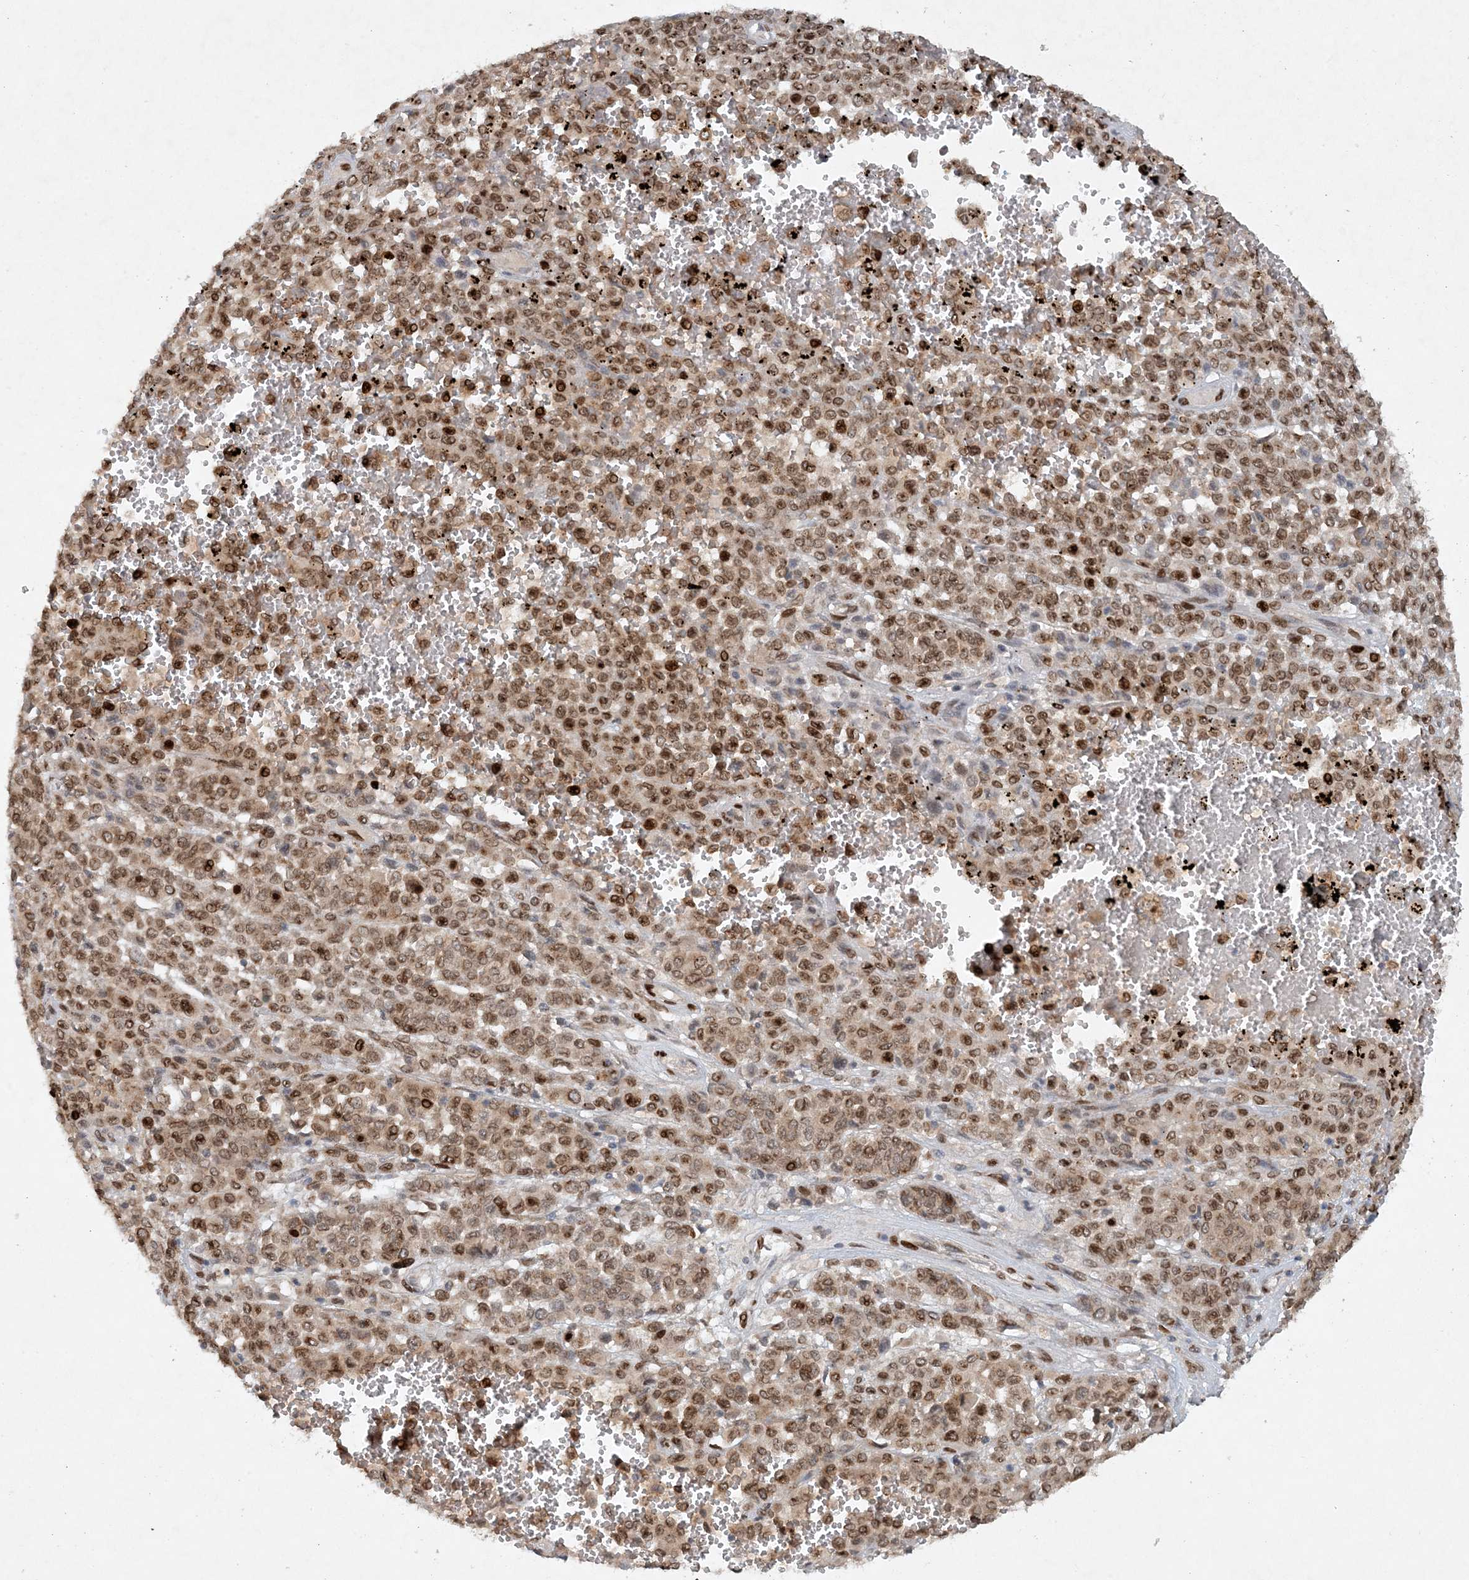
{"staining": {"intensity": "strong", "quantity": "25%-75%", "location": "cytoplasmic/membranous,nuclear"}, "tissue": "melanoma", "cell_type": "Tumor cells", "image_type": "cancer", "snomed": [{"axis": "morphology", "description": "Malignant melanoma, Metastatic site"}, {"axis": "topography", "description": "Pancreas"}], "caption": "This is a photomicrograph of IHC staining of melanoma, which shows strong positivity in the cytoplasmic/membranous and nuclear of tumor cells.", "gene": "SLC35A2", "patient": {"sex": "female", "age": 30}}